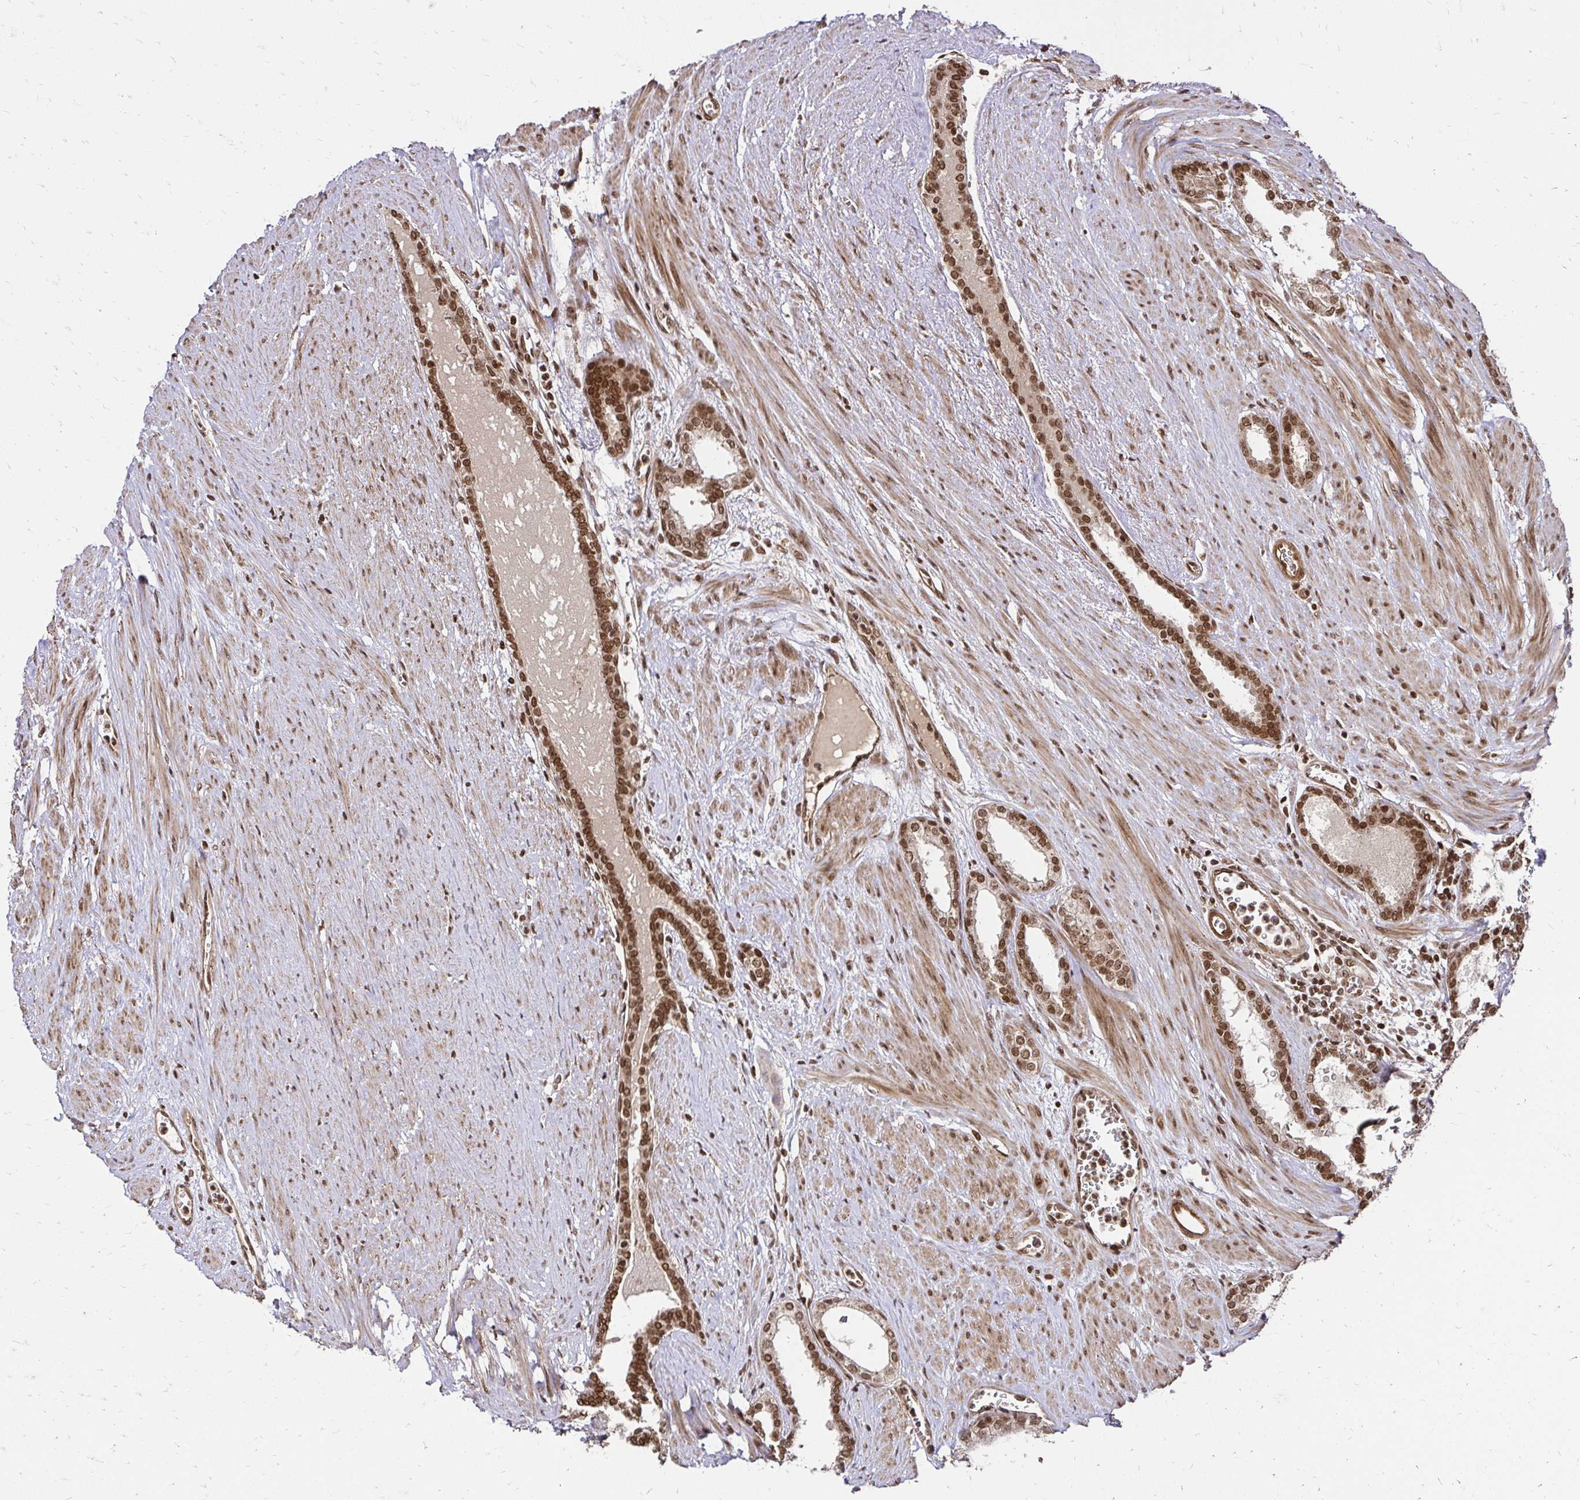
{"staining": {"intensity": "moderate", "quantity": ">75%", "location": "cytoplasmic/membranous,nuclear"}, "tissue": "prostate cancer", "cell_type": "Tumor cells", "image_type": "cancer", "snomed": [{"axis": "morphology", "description": "Adenocarcinoma, High grade"}, {"axis": "topography", "description": "Prostate"}], "caption": "A high-resolution histopathology image shows immunohistochemistry (IHC) staining of prostate high-grade adenocarcinoma, which exhibits moderate cytoplasmic/membranous and nuclear positivity in approximately >75% of tumor cells.", "gene": "GLYR1", "patient": {"sex": "male", "age": 60}}